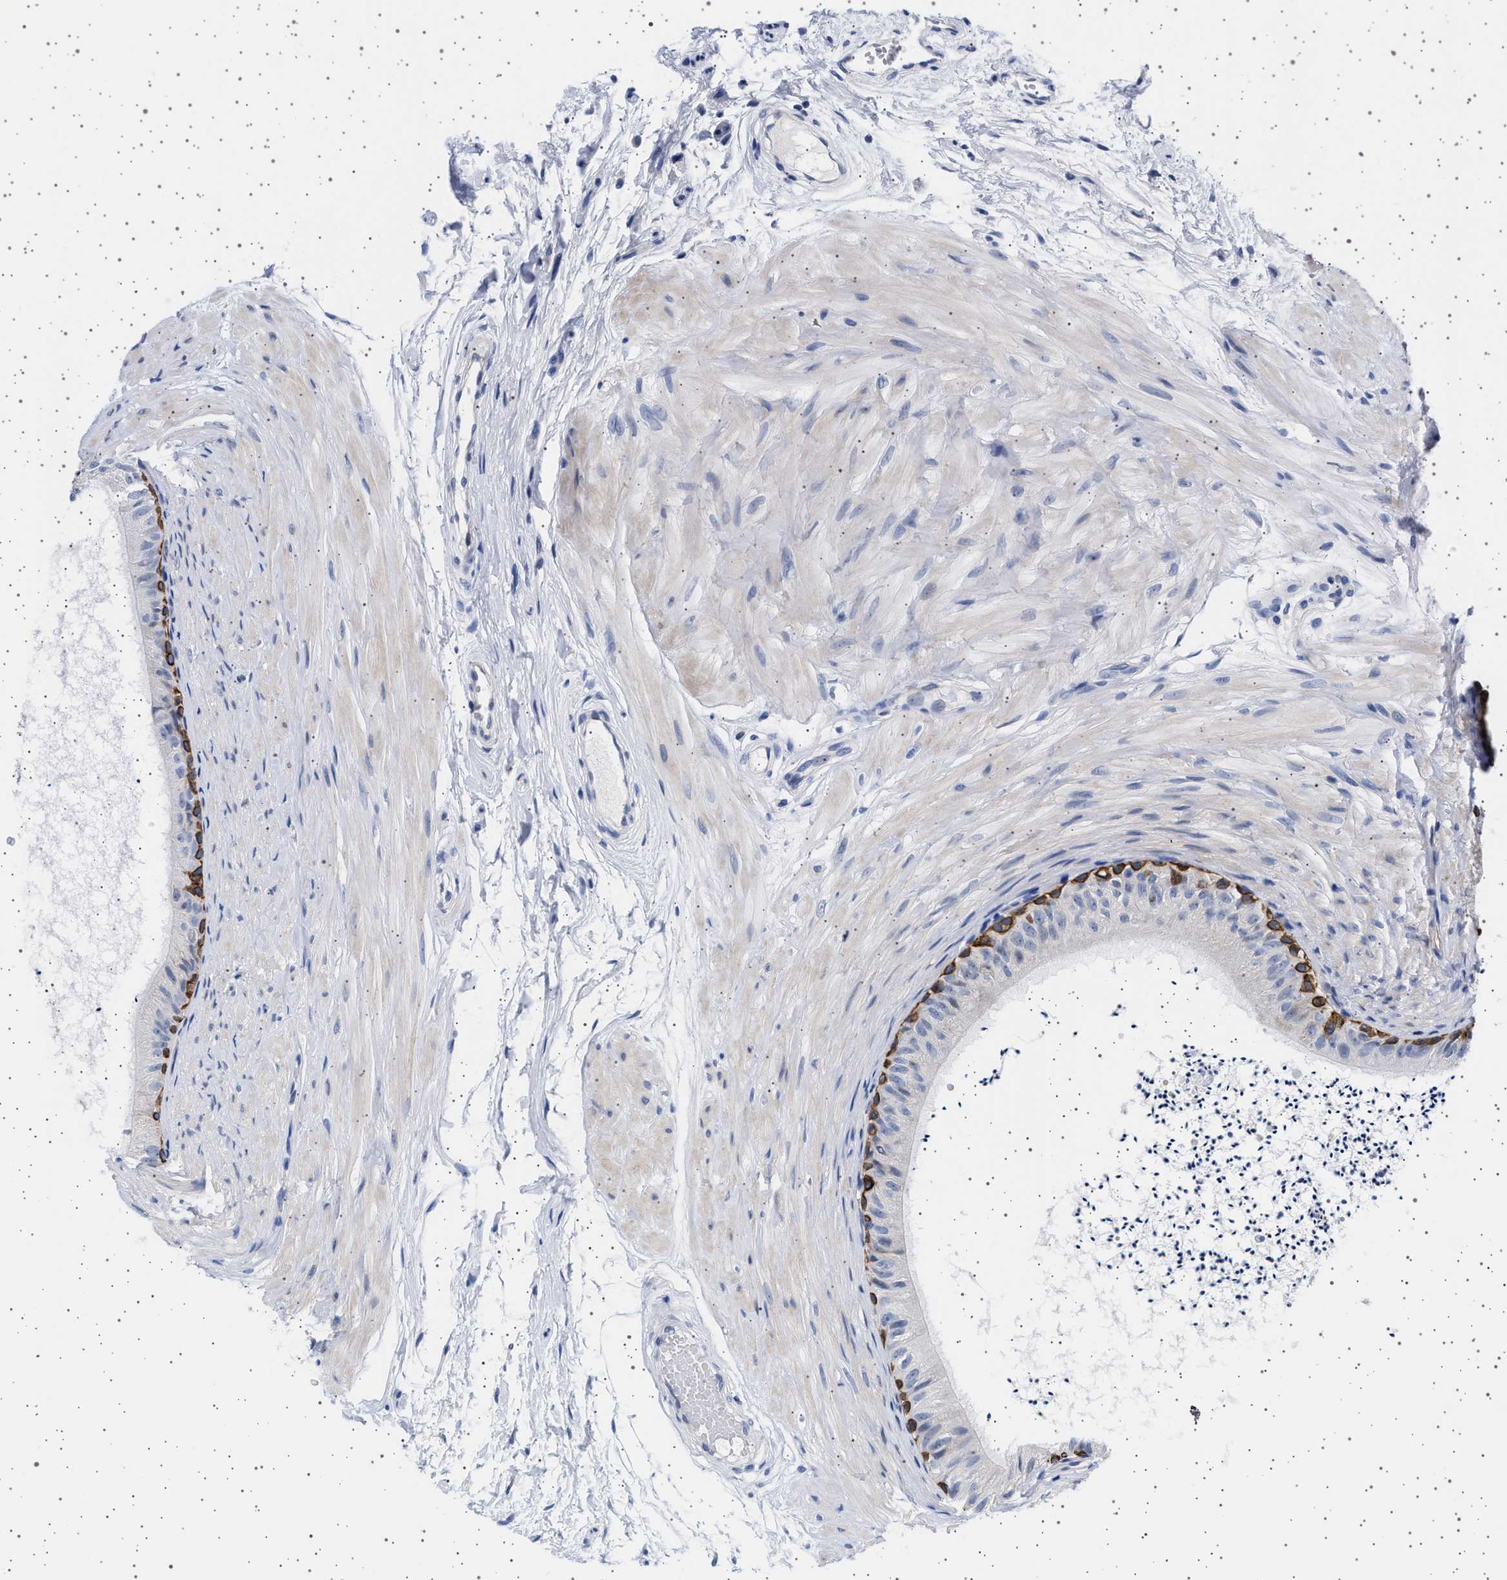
{"staining": {"intensity": "strong", "quantity": "<25%", "location": "cytoplasmic/membranous"}, "tissue": "epididymis", "cell_type": "Glandular cells", "image_type": "normal", "snomed": [{"axis": "morphology", "description": "Normal tissue, NOS"}, {"axis": "topography", "description": "Epididymis"}], "caption": "A brown stain shows strong cytoplasmic/membranous staining of a protein in glandular cells of benign human epididymis.", "gene": "TRMT10B", "patient": {"sex": "male", "age": 56}}